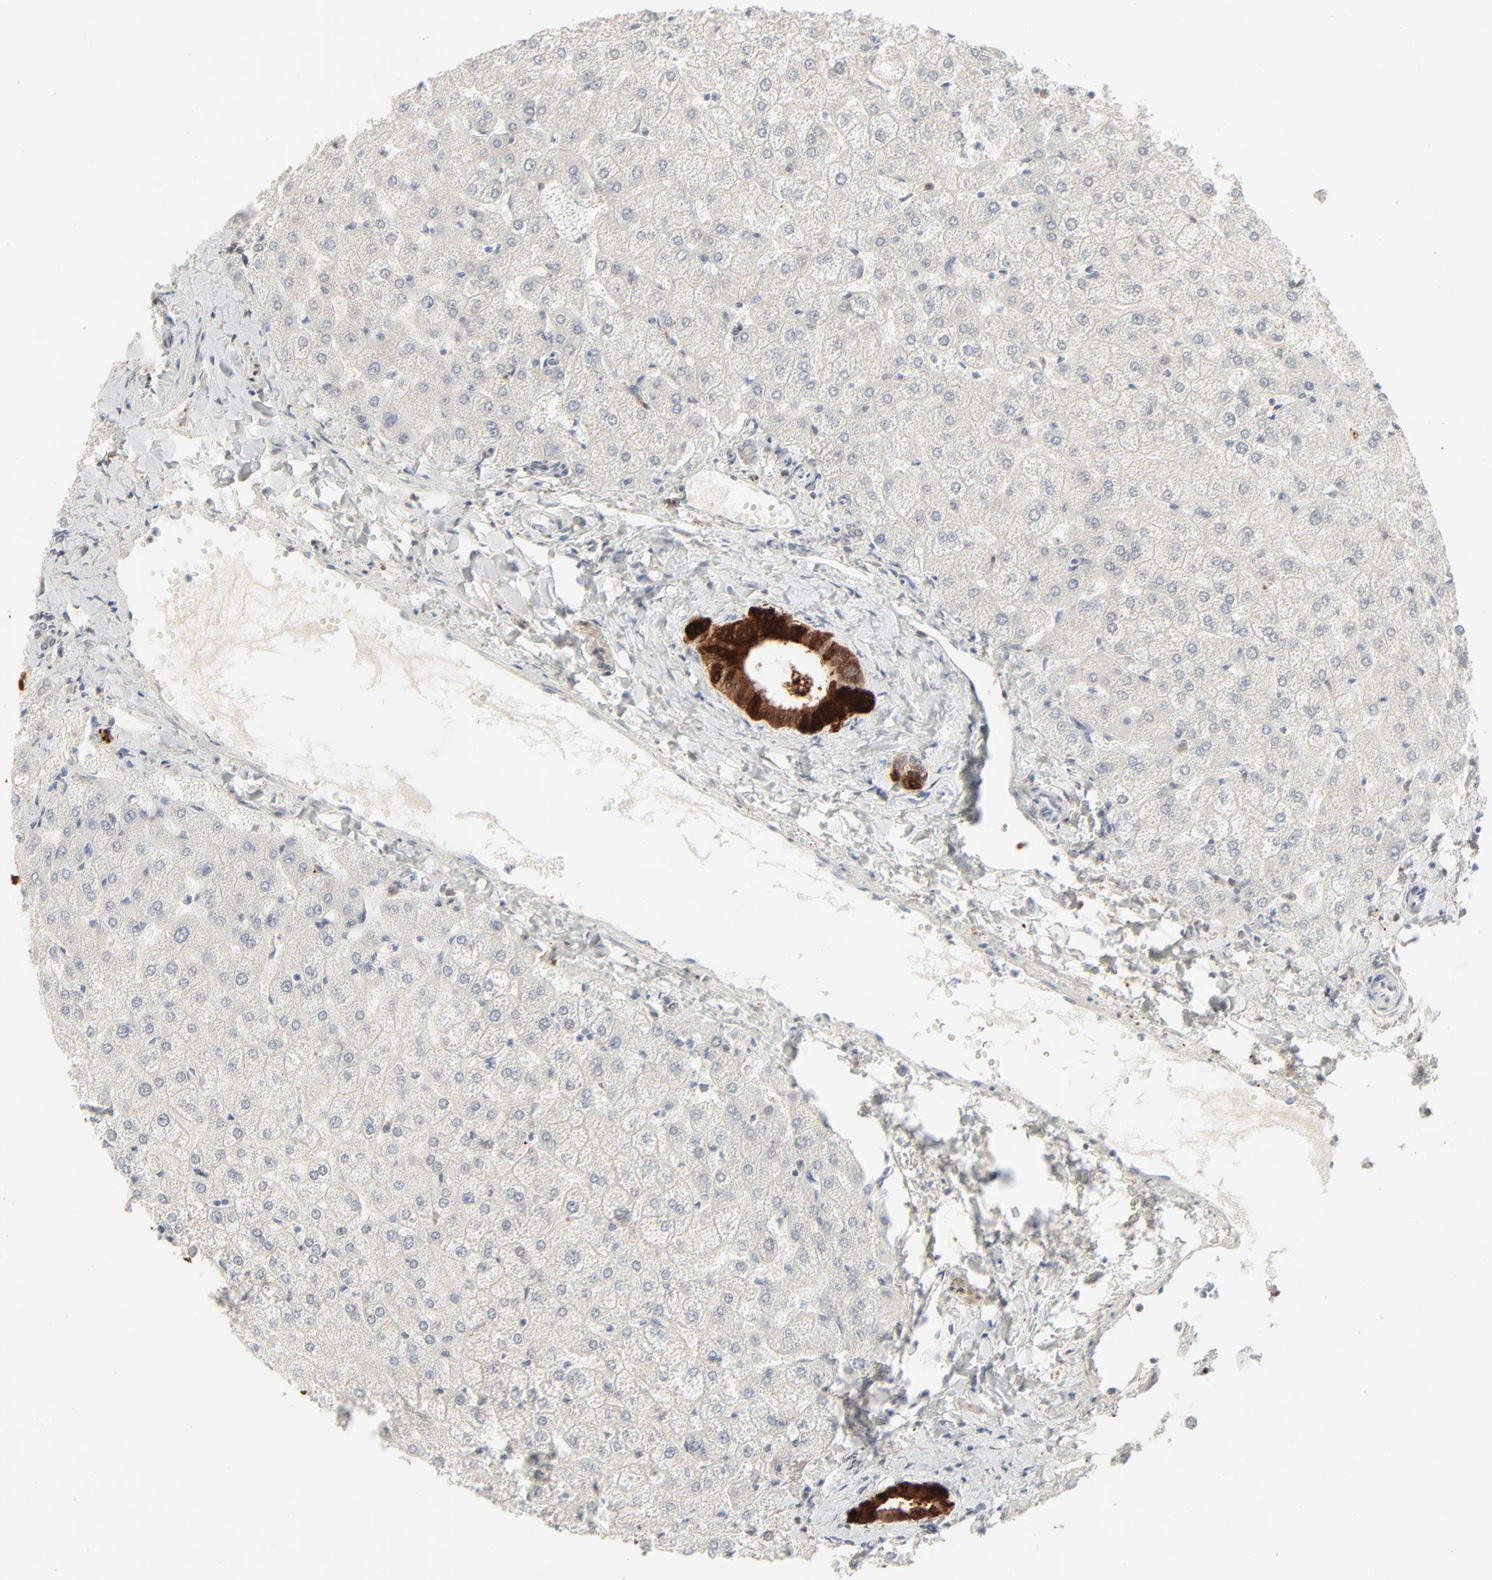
{"staining": {"intensity": "strong", "quantity": ">75%", "location": "cytoplasmic/membranous"}, "tissue": "liver", "cell_type": "Cholangiocytes", "image_type": "normal", "snomed": [{"axis": "morphology", "description": "Normal tissue, NOS"}, {"axis": "topography", "description": "Liver"}], "caption": "DAB (3,3'-diaminobenzidine) immunohistochemical staining of benign human liver exhibits strong cytoplasmic/membranous protein expression in about >75% of cholangiocytes.", "gene": "LGALS2", "patient": {"sex": "female", "age": 32}}